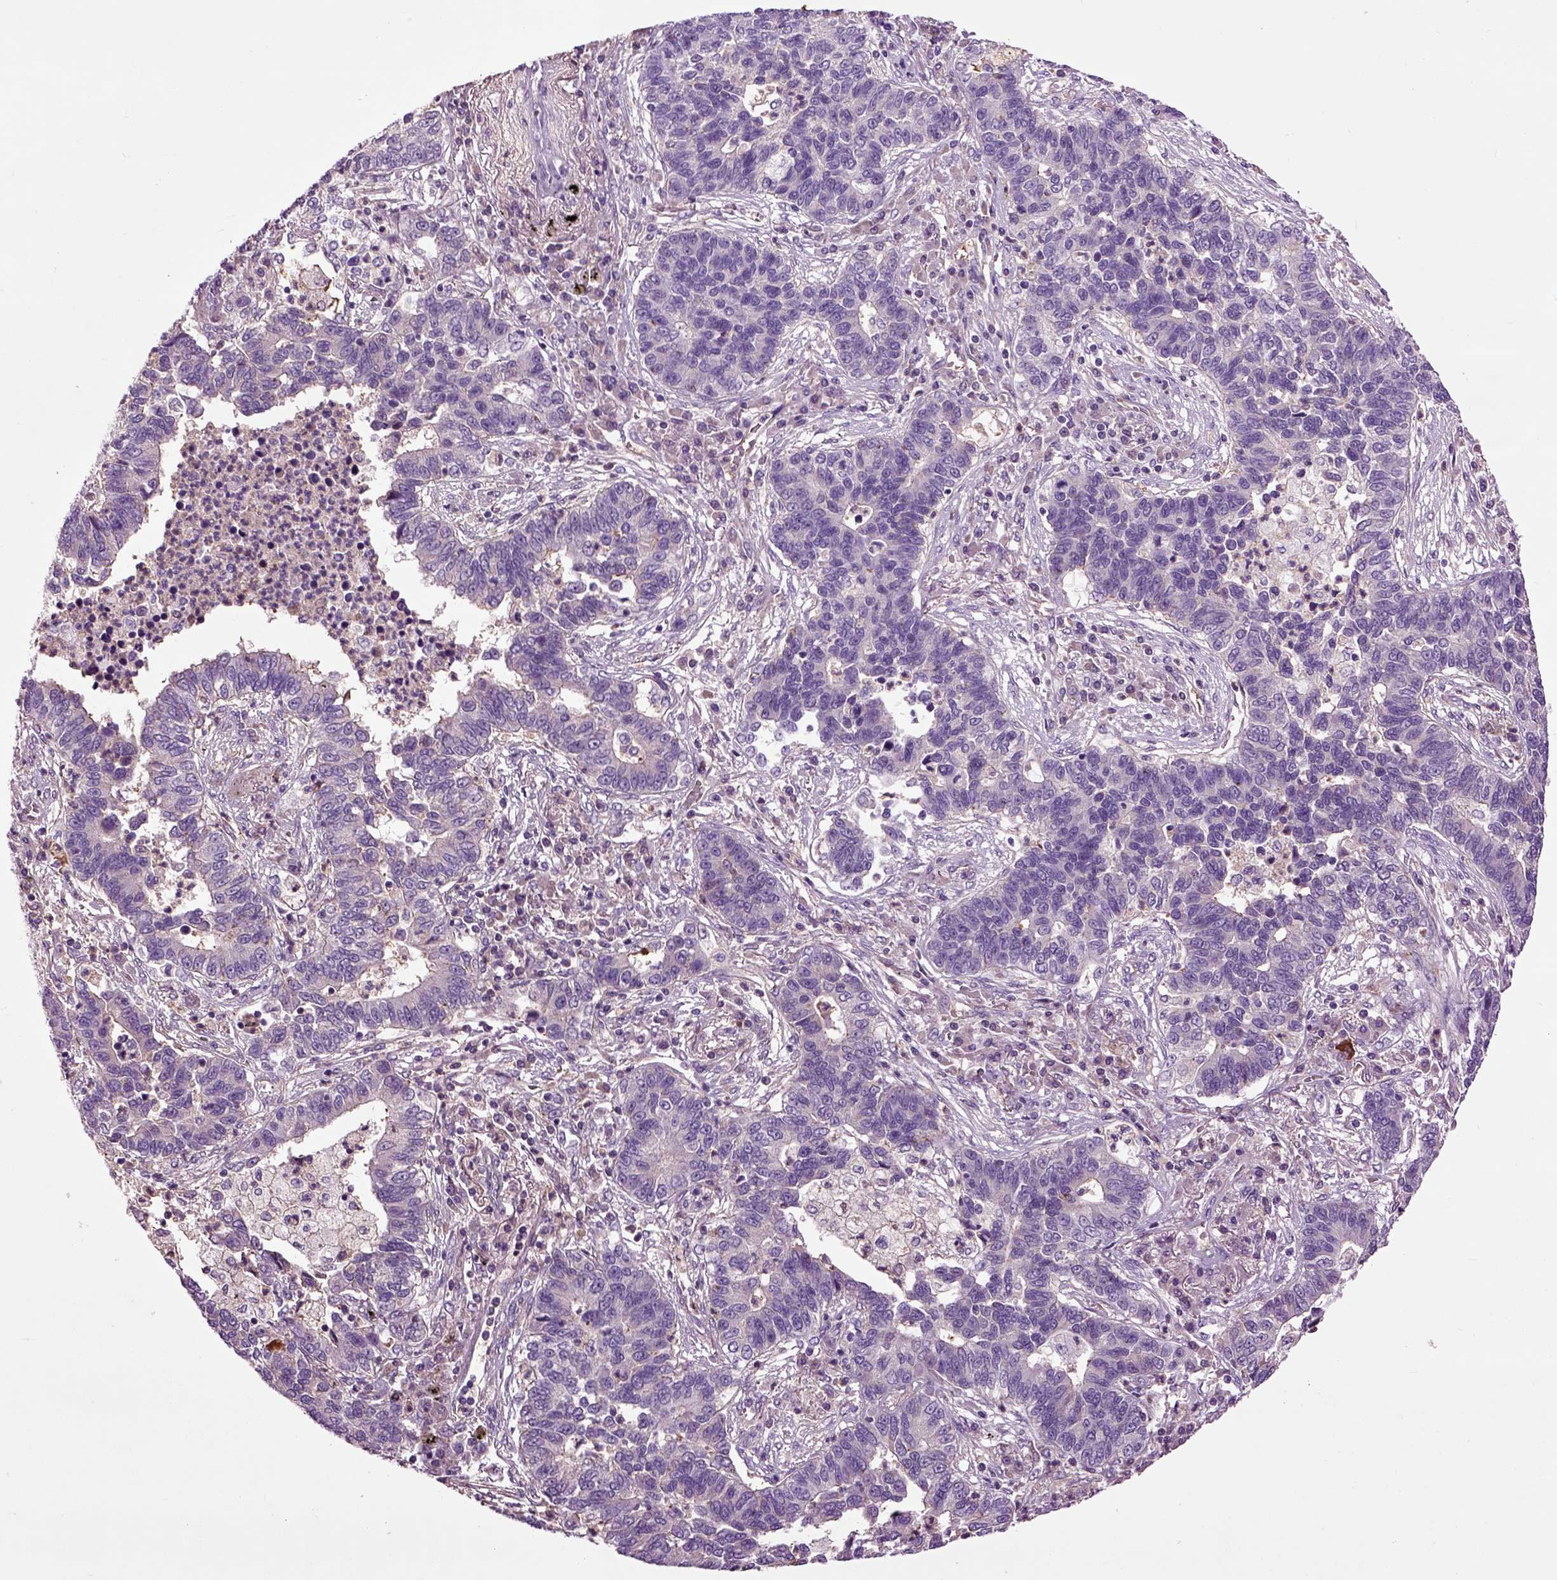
{"staining": {"intensity": "negative", "quantity": "none", "location": "none"}, "tissue": "lung cancer", "cell_type": "Tumor cells", "image_type": "cancer", "snomed": [{"axis": "morphology", "description": "Adenocarcinoma, NOS"}, {"axis": "topography", "description": "Lung"}], "caption": "The immunohistochemistry (IHC) micrograph has no significant staining in tumor cells of lung cancer tissue. (DAB (3,3'-diaminobenzidine) immunohistochemistry visualized using brightfield microscopy, high magnification).", "gene": "SPON1", "patient": {"sex": "female", "age": 57}}